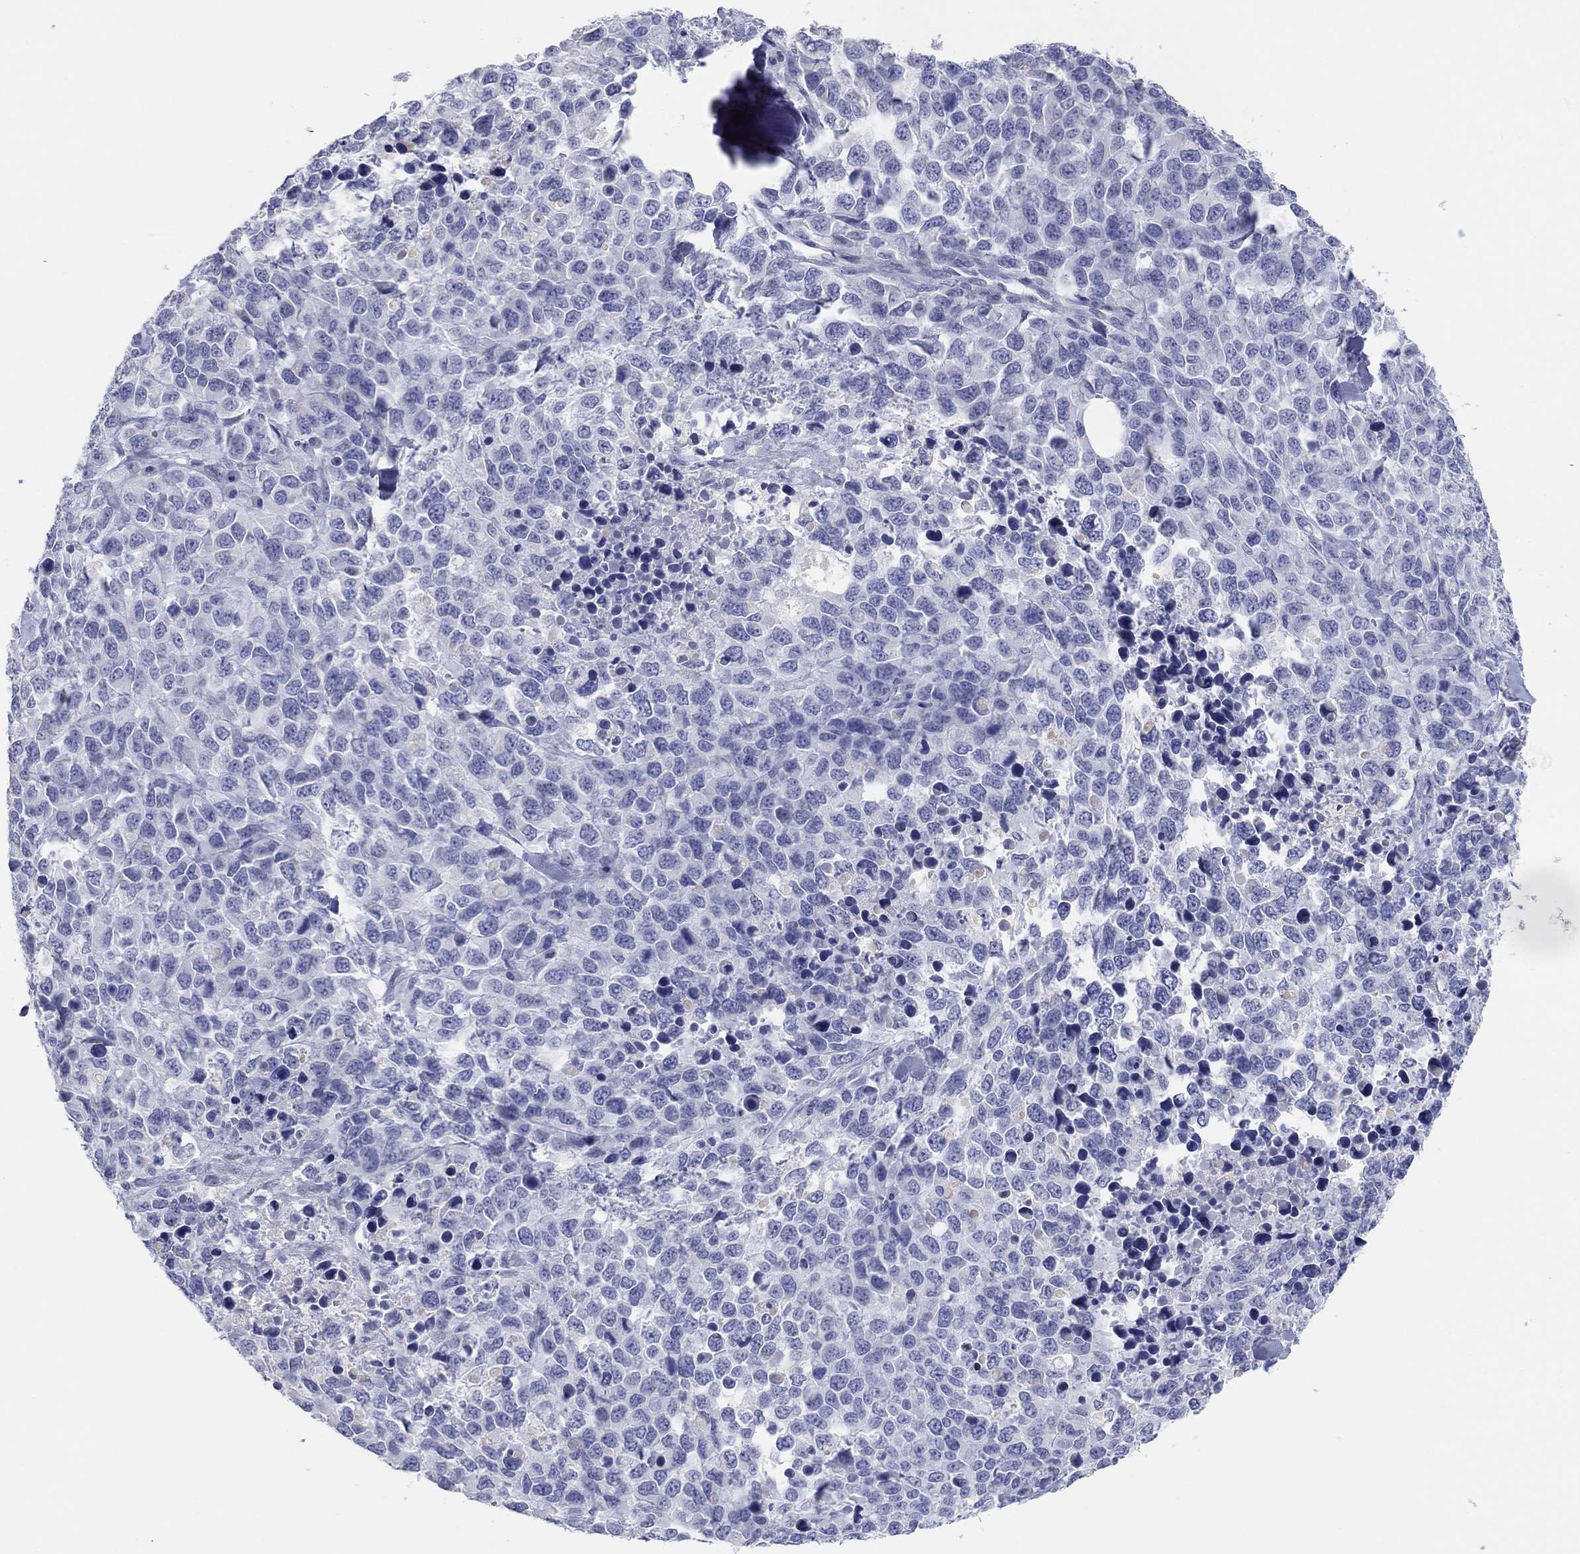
{"staining": {"intensity": "negative", "quantity": "none", "location": "none"}, "tissue": "melanoma", "cell_type": "Tumor cells", "image_type": "cancer", "snomed": [{"axis": "morphology", "description": "Malignant melanoma, Metastatic site"}, {"axis": "topography", "description": "Skin"}], "caption": "Tumor cells show no significant protein positivity in melanoma.", "gene": "LRRC4C", "patient": {"sex": "male", "age": 84}}